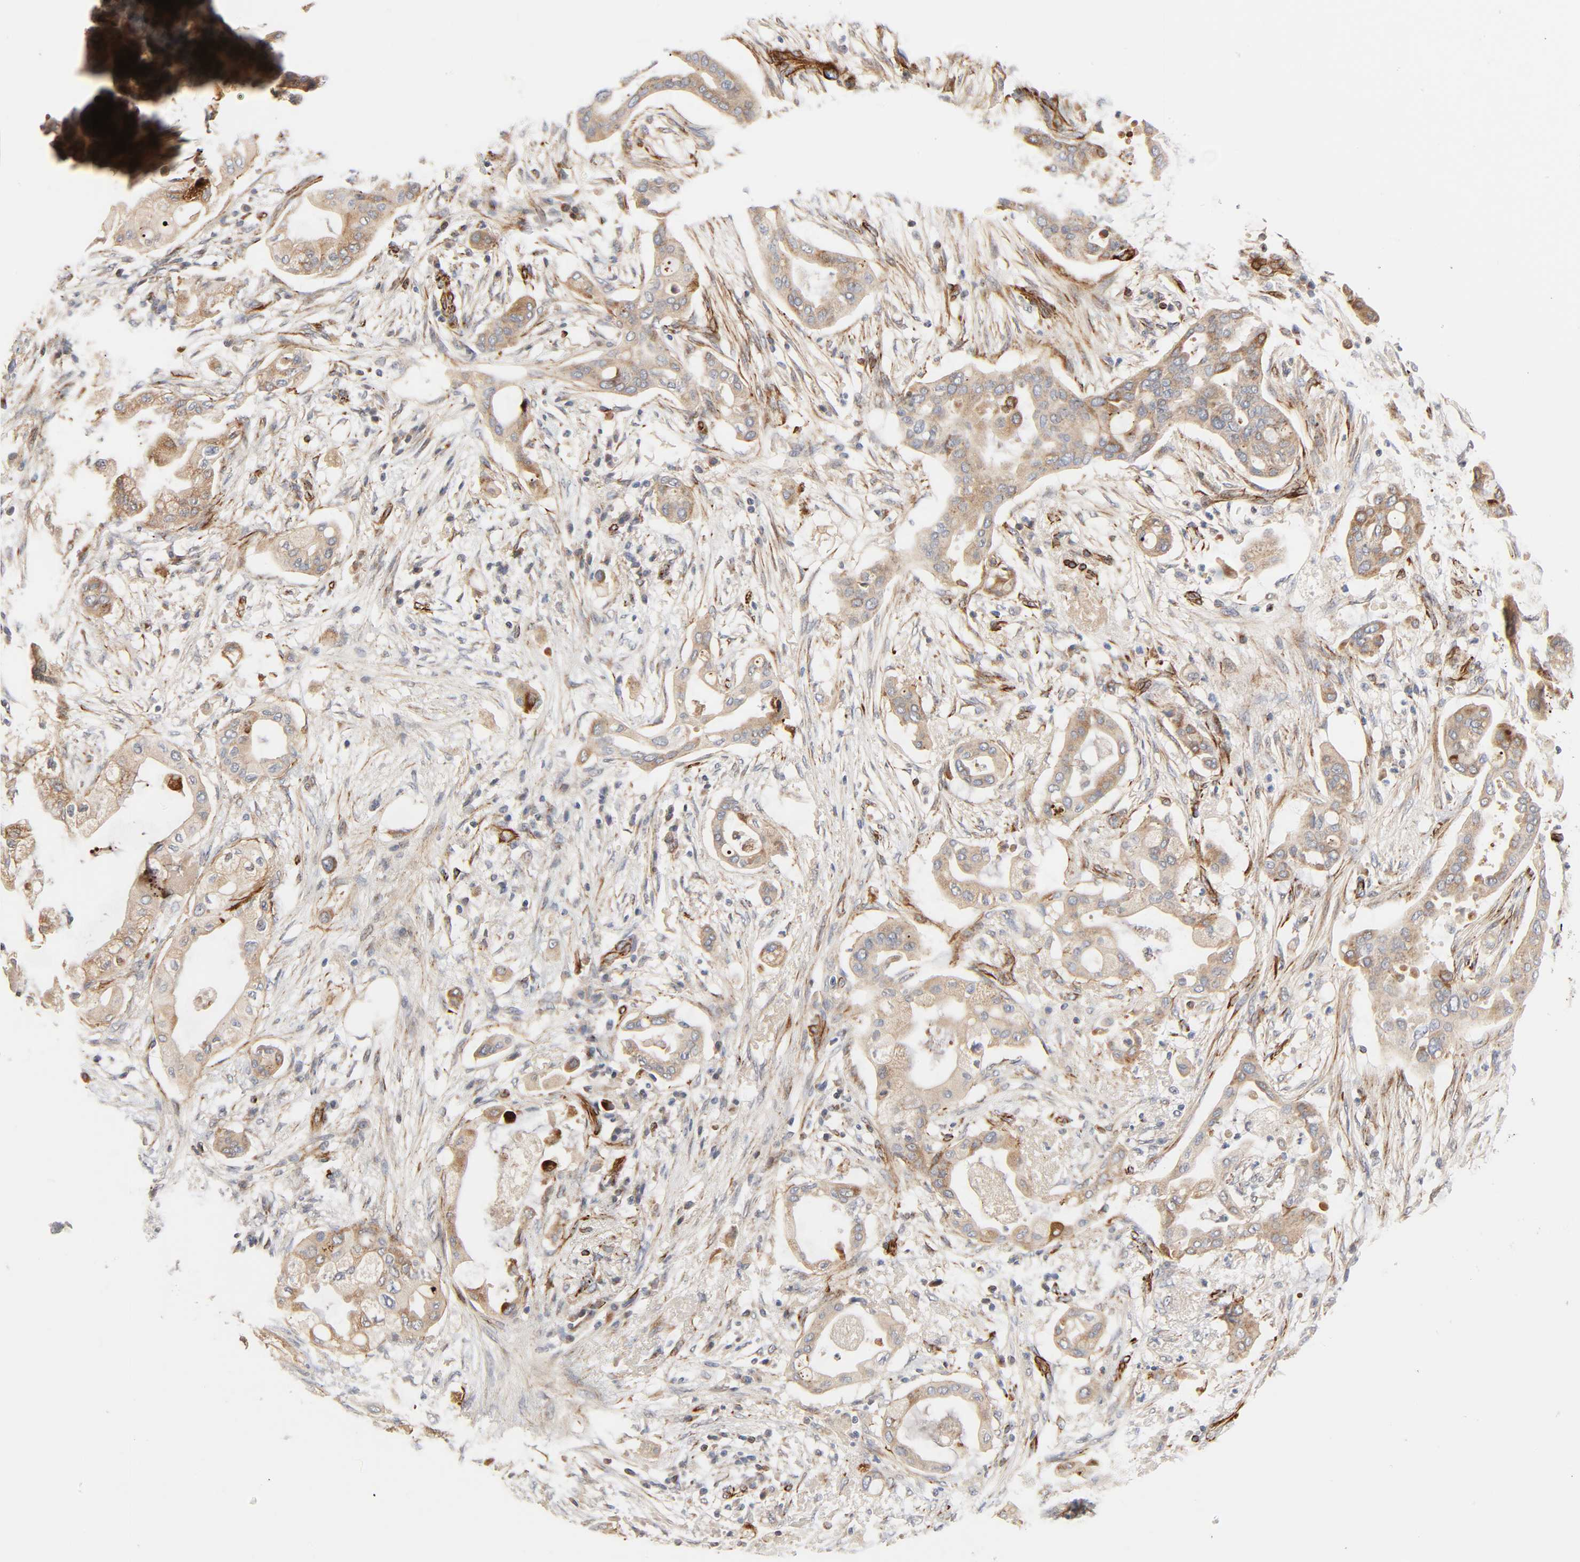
{"staining": {"intensity": "moderate", "quantity": ">75%", "location": "cytoplasmic/membranous"}, "tissue": "pancreatic cancer", "cell_type": "Tumor cells", "image_type": "cancer", "snomed": [{"axis": "morphology", "description": "Adenocarcinoma, NOS"}, {"axis": "morphology", "description": "Adenocarcinoma, metastatic, NOS"}, {"axis": "topography", "description": "Lymph node"}, {"axis": "topography", "description": "Pancreas"}, {"axis": "topography", "description": "Duodenum"}], "caption": "A micrograph of adenocarcinoma (pancreatic) stained for a protein reveals moderate cytoplasmic/membranous brown staining in tumor cells.", "gene": "REEP6", "patient": {"sex": "female", "age": 64}}